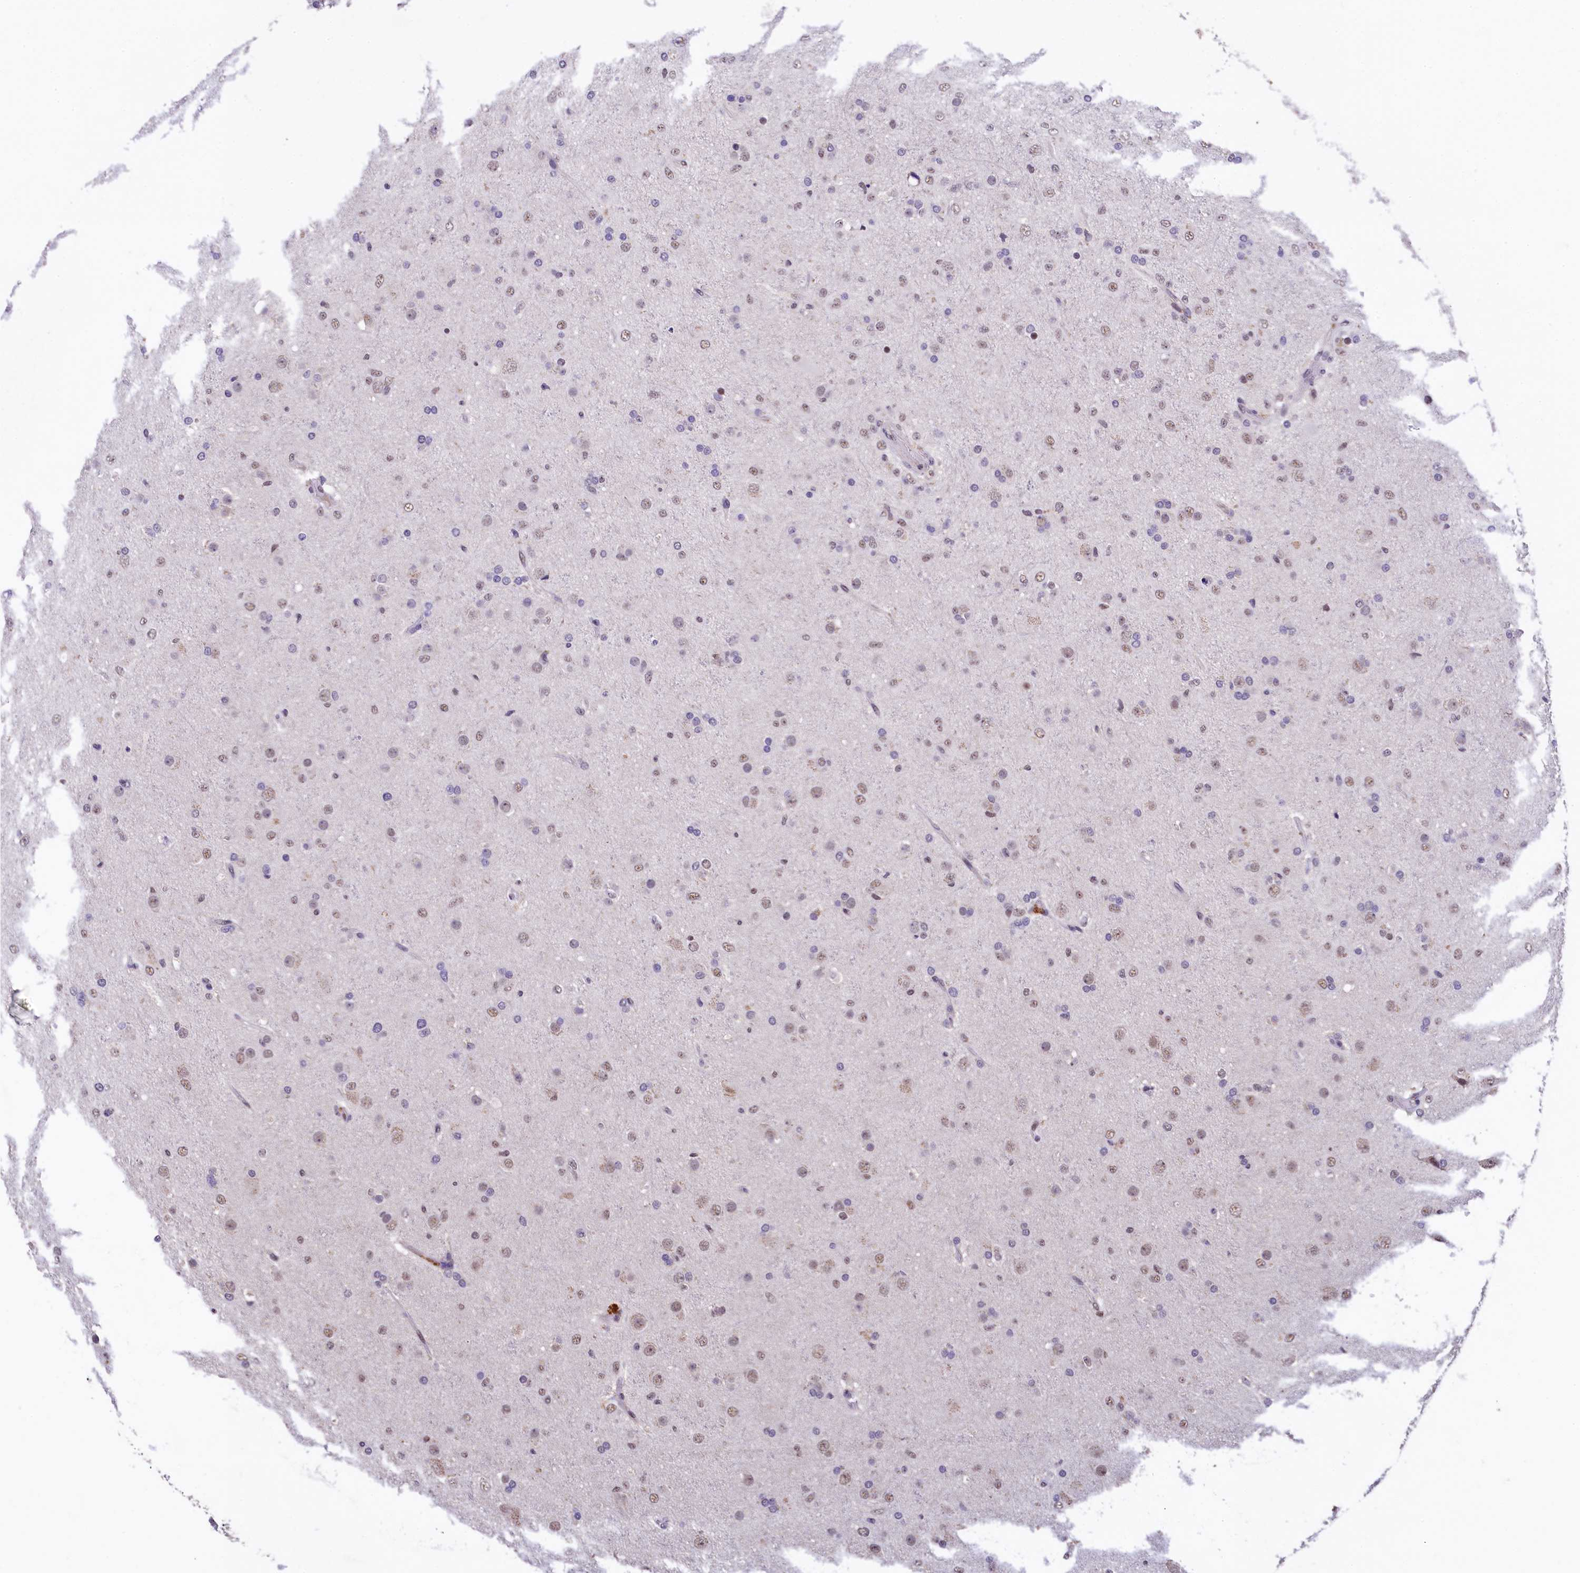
{"staining": {"intensity": "weak", "quantity": "25%-75%", "location": "nuclear"}, "tissue": "glioma", "cell_type": "Tumor cells", "image_type": "cancer", "snomed": [{"axis": "morphology", "description": "Glioma, malignant, Low grade"}, {"axis": "topography", "description": "Brain"}], "caption": "Immunohistochemistry (IHC) of malignant glioma (low-grade) shows low levels of weak nuclear positivity in about 25%-75% of tumor cells.", "gene": "HECTD4", "patient": {"sex": "male", "age": 65}}